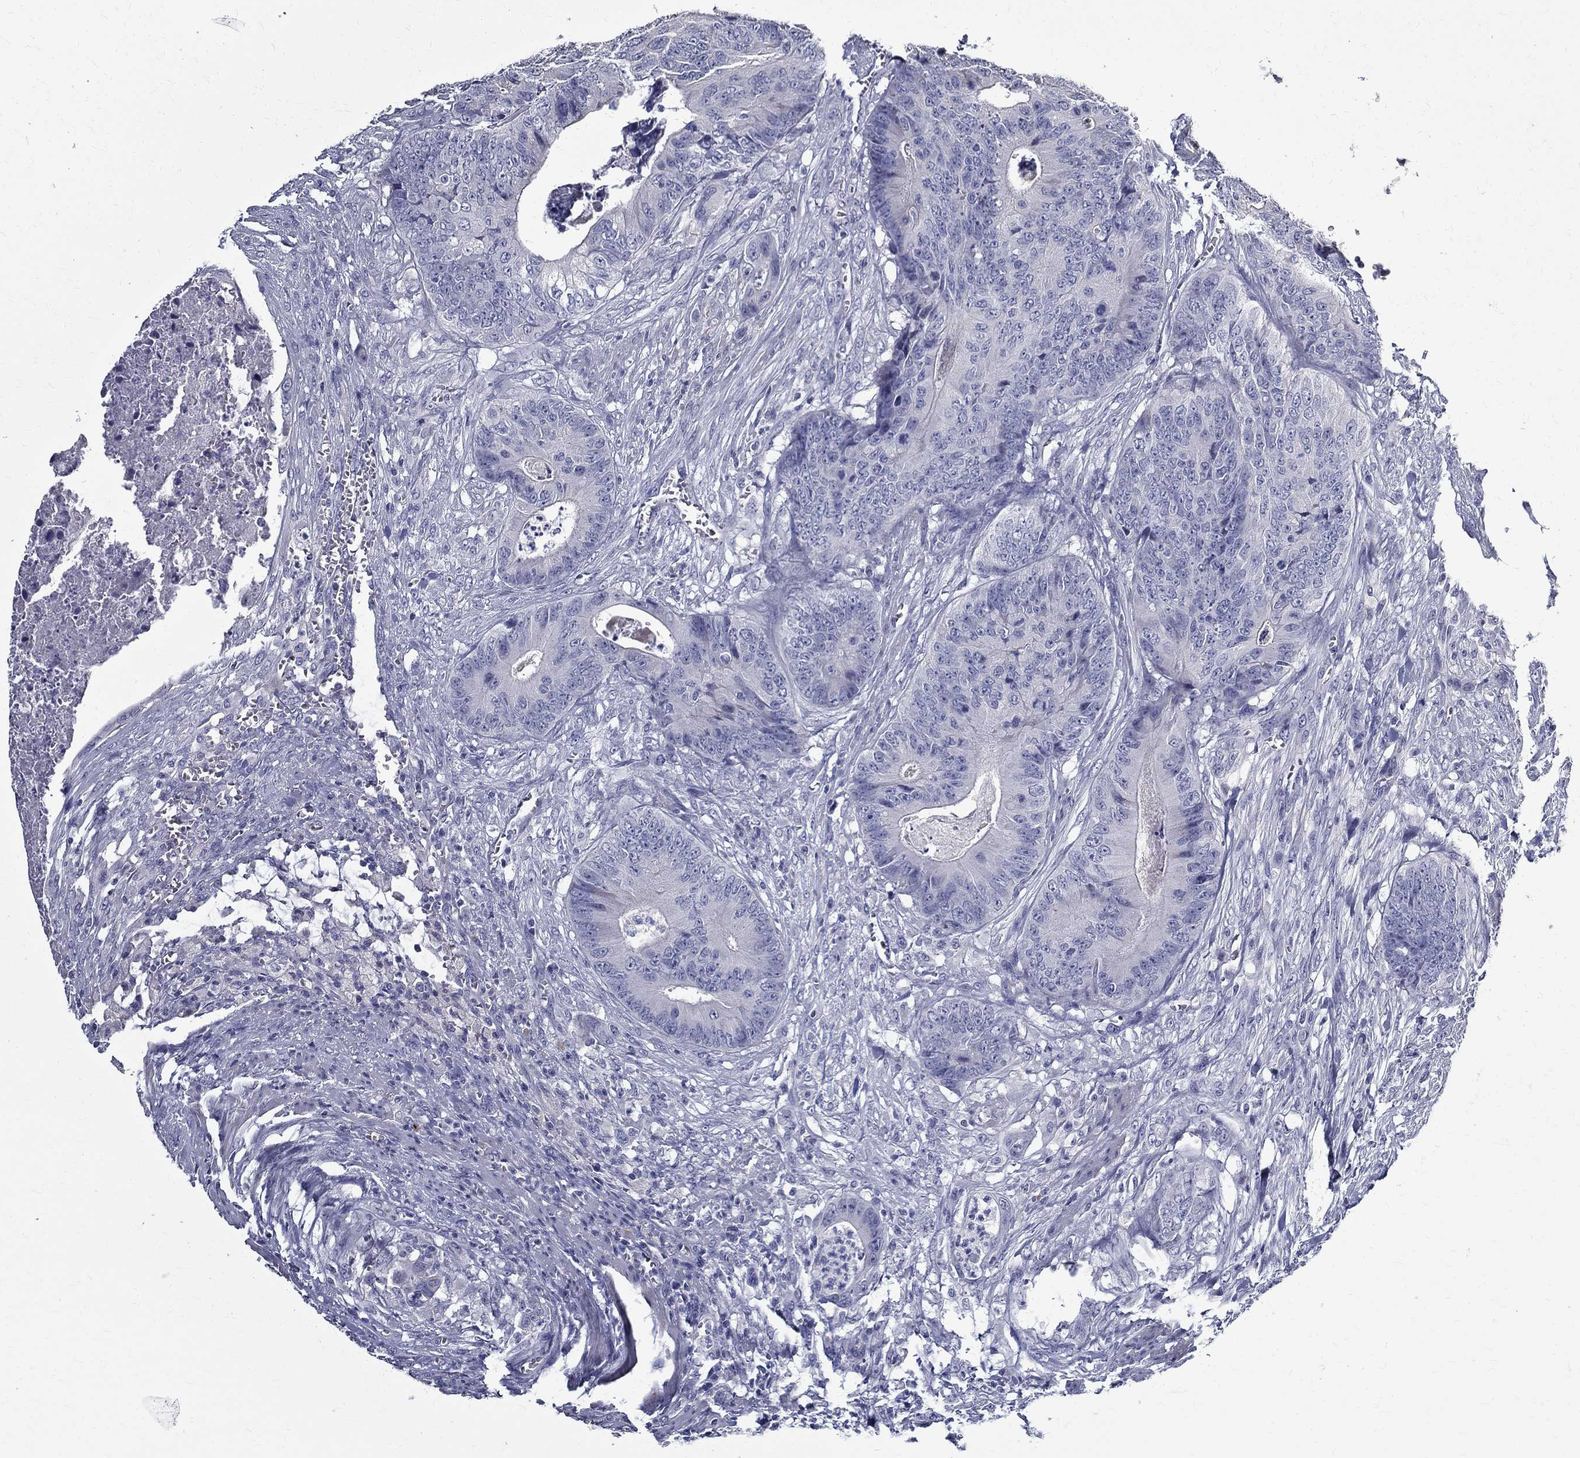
{"staining": {"intensity": "negative", "quantity": "none", "location": "none"}, "tissue": "colorectal cancer", "cell_type": "Tumor cells", "image_type": "cancer", "snomed": [{"axis": "morphology", "description": "Adenocarcinoma, NOS"}, {"axis": "topography", "description": "Colon"}], "caption": "Protein analysis of adenocarcinoma (colorectal) demonstrates no significant positivity in tumor cells. The staining was performed using DAB (3,3'-diaminobenzidine) to visualize the protein expression in brown, while the nuclei were stained in blue with hematoxylin (Magnification: 20x).", "gene": "TGM4", "patient": {"sex": "male", "age": 84}}